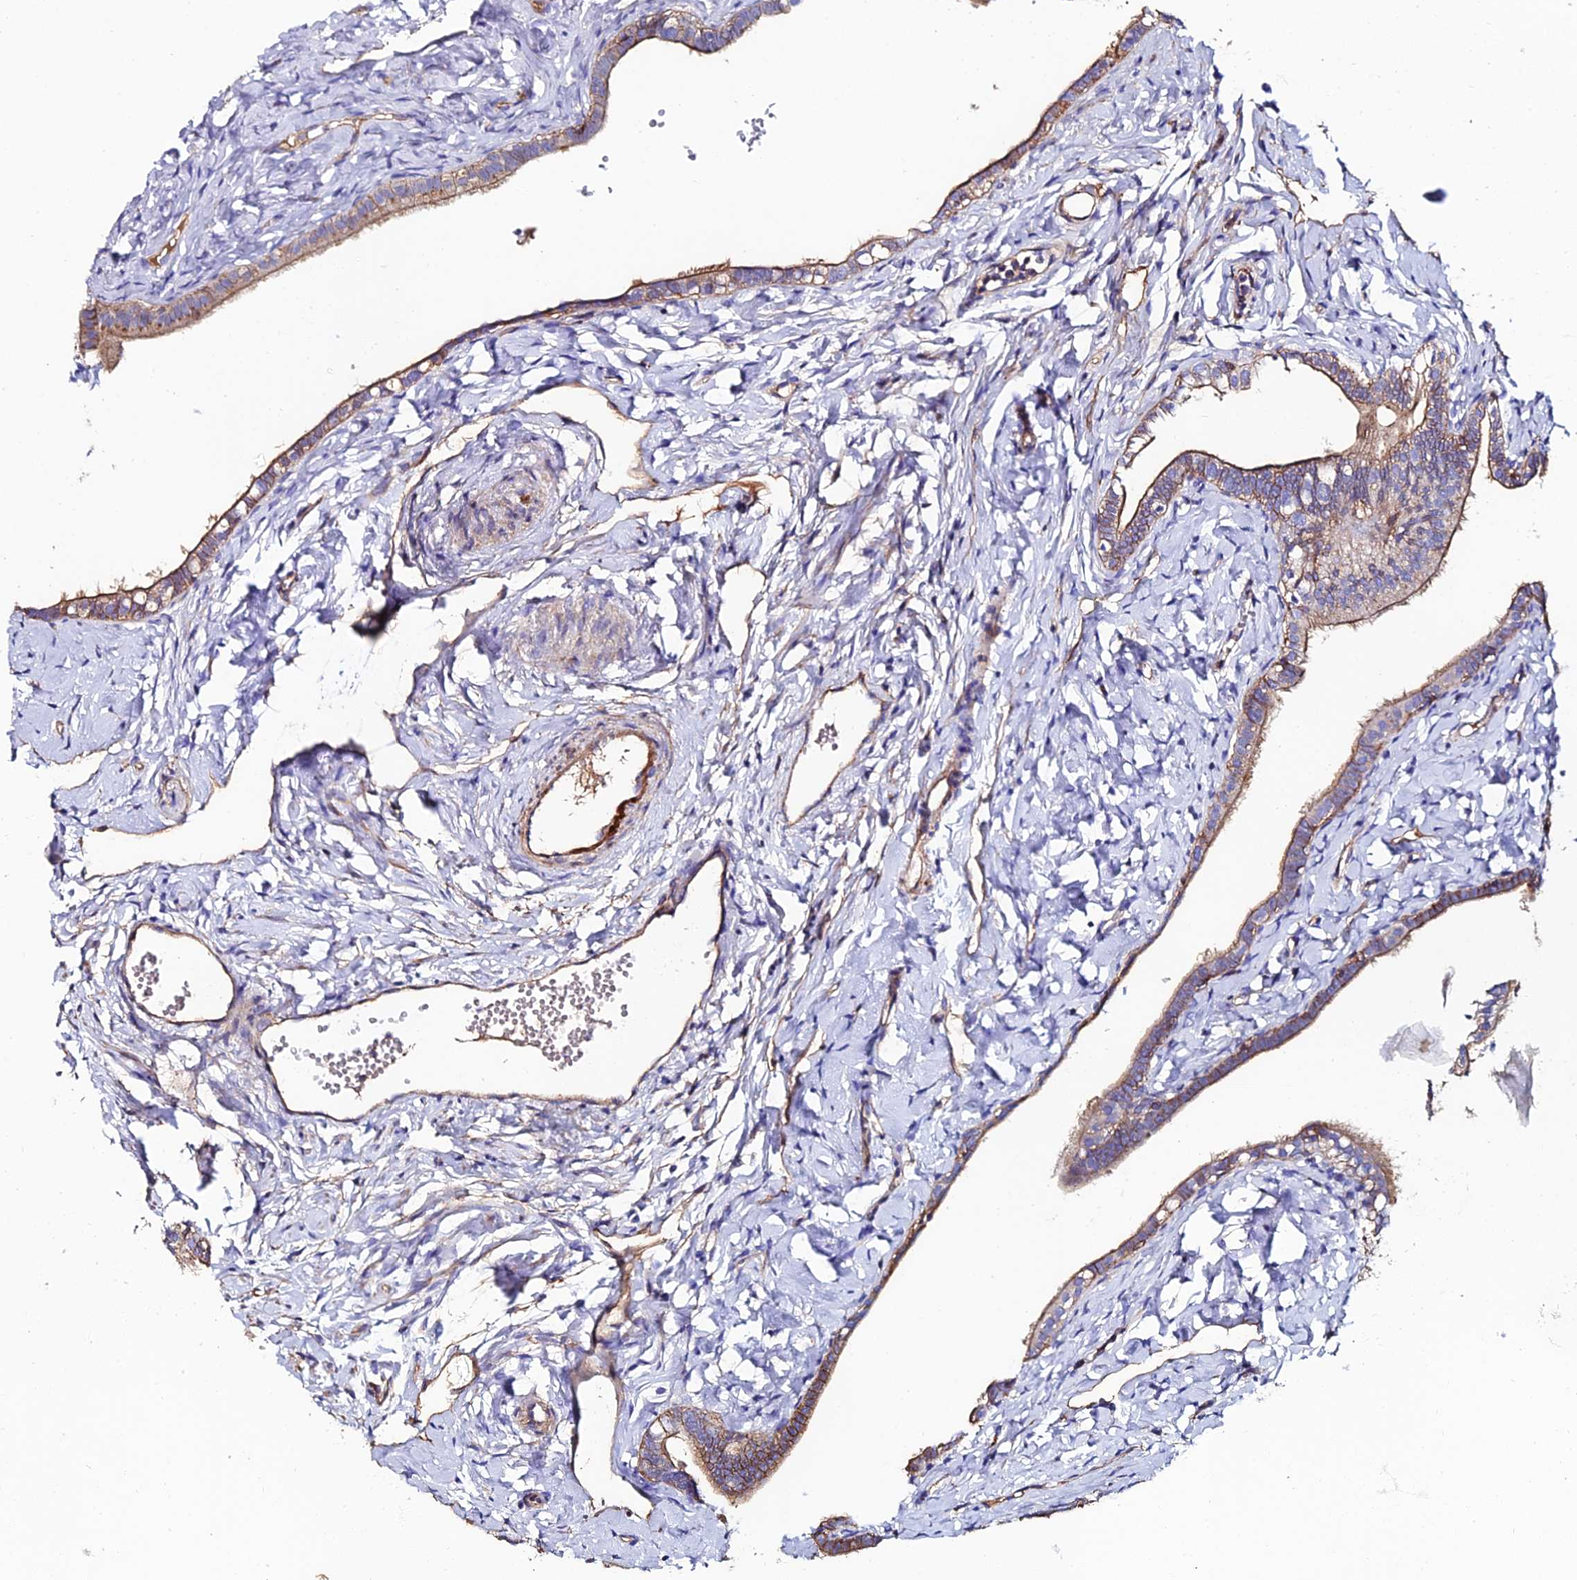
{"staining": {"intensity": "moderate", "quantity": "<25%", "location": "cytoplasmic/membranous"}, "tissue": "fallopian tube", "cell_type": "Glandular cells", "image_type": "normal", "snomed": [{"axis": "morphology", "description": "Normal tissue, NOS"}, {"axis": "topography", "description": "Fallopian tube"}], "caption": "Immunohistochemistry micrograph of normal fallopian tube: human fallopian tube stained using immunohistochemistry (IHC) exhibits low levels of moderate protein expression localized specifically in the cytoplasmic/membranous of glandular cells, appearing as a cytoplasmic/membranous brown color.", "gene": "C6", "patient": {"sex": "female", "age": 66}}